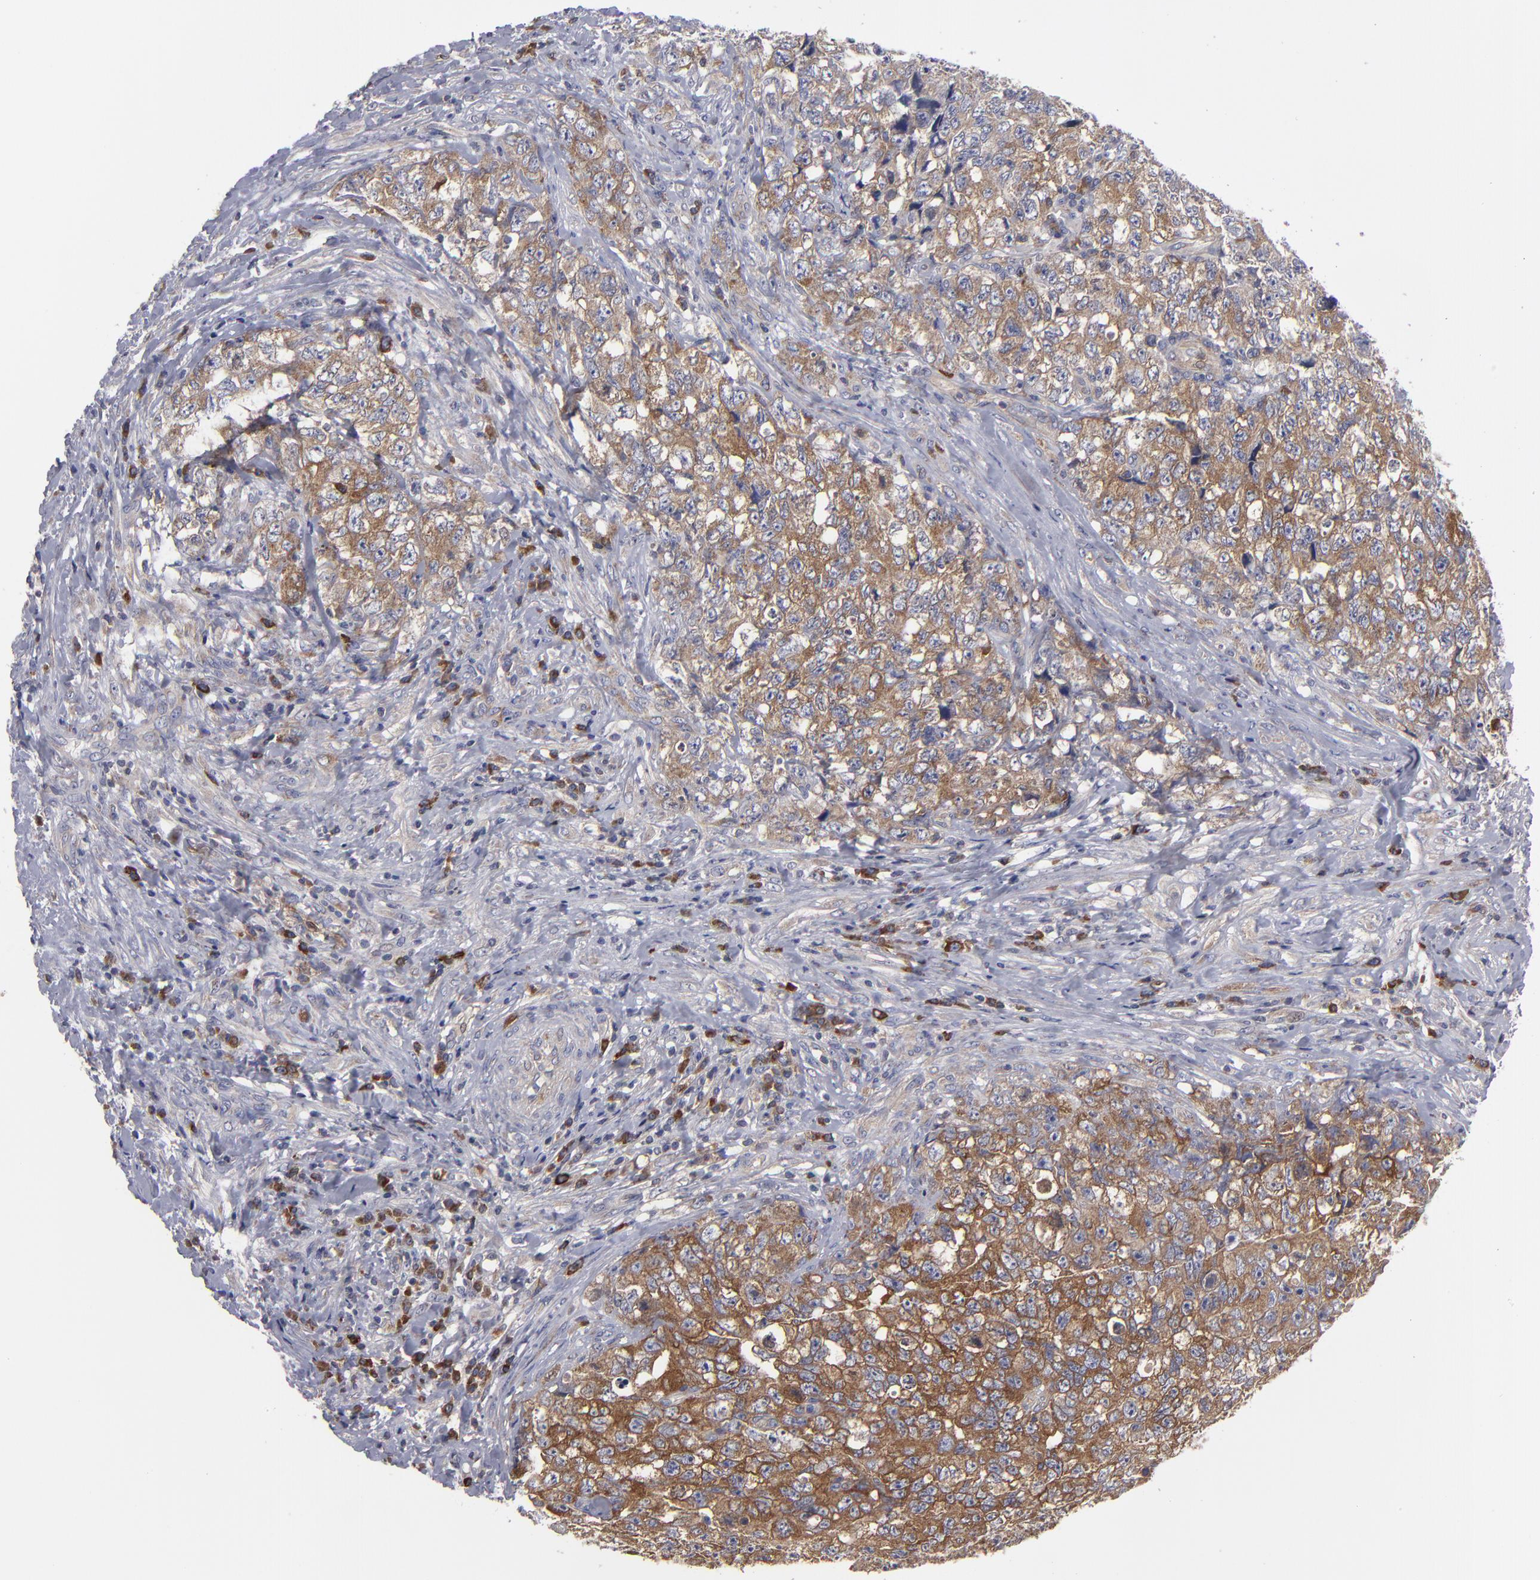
{"staining": {"intensity": "strong", "quantity": ">75%", "location": "cytoplasmic/membranous"}, "tissue": "testis cancer", "cell_type": "Tumor cells", "image_type": "cancer", "snomed": [{"axis": "morphology", "description": "Carcinoma, Embryonal, NOS"}, {"axis": "topography", "description": "Testis"}], "caption": "This image exhibits immunohistochemistry staining of human testis cancer (embryonal carcinoma), with high strong cytoplasmic/membranous expression in about >75% of tumor cells.", "gene": "CEP97", "patient": {"sex": "male", "age": 31}}